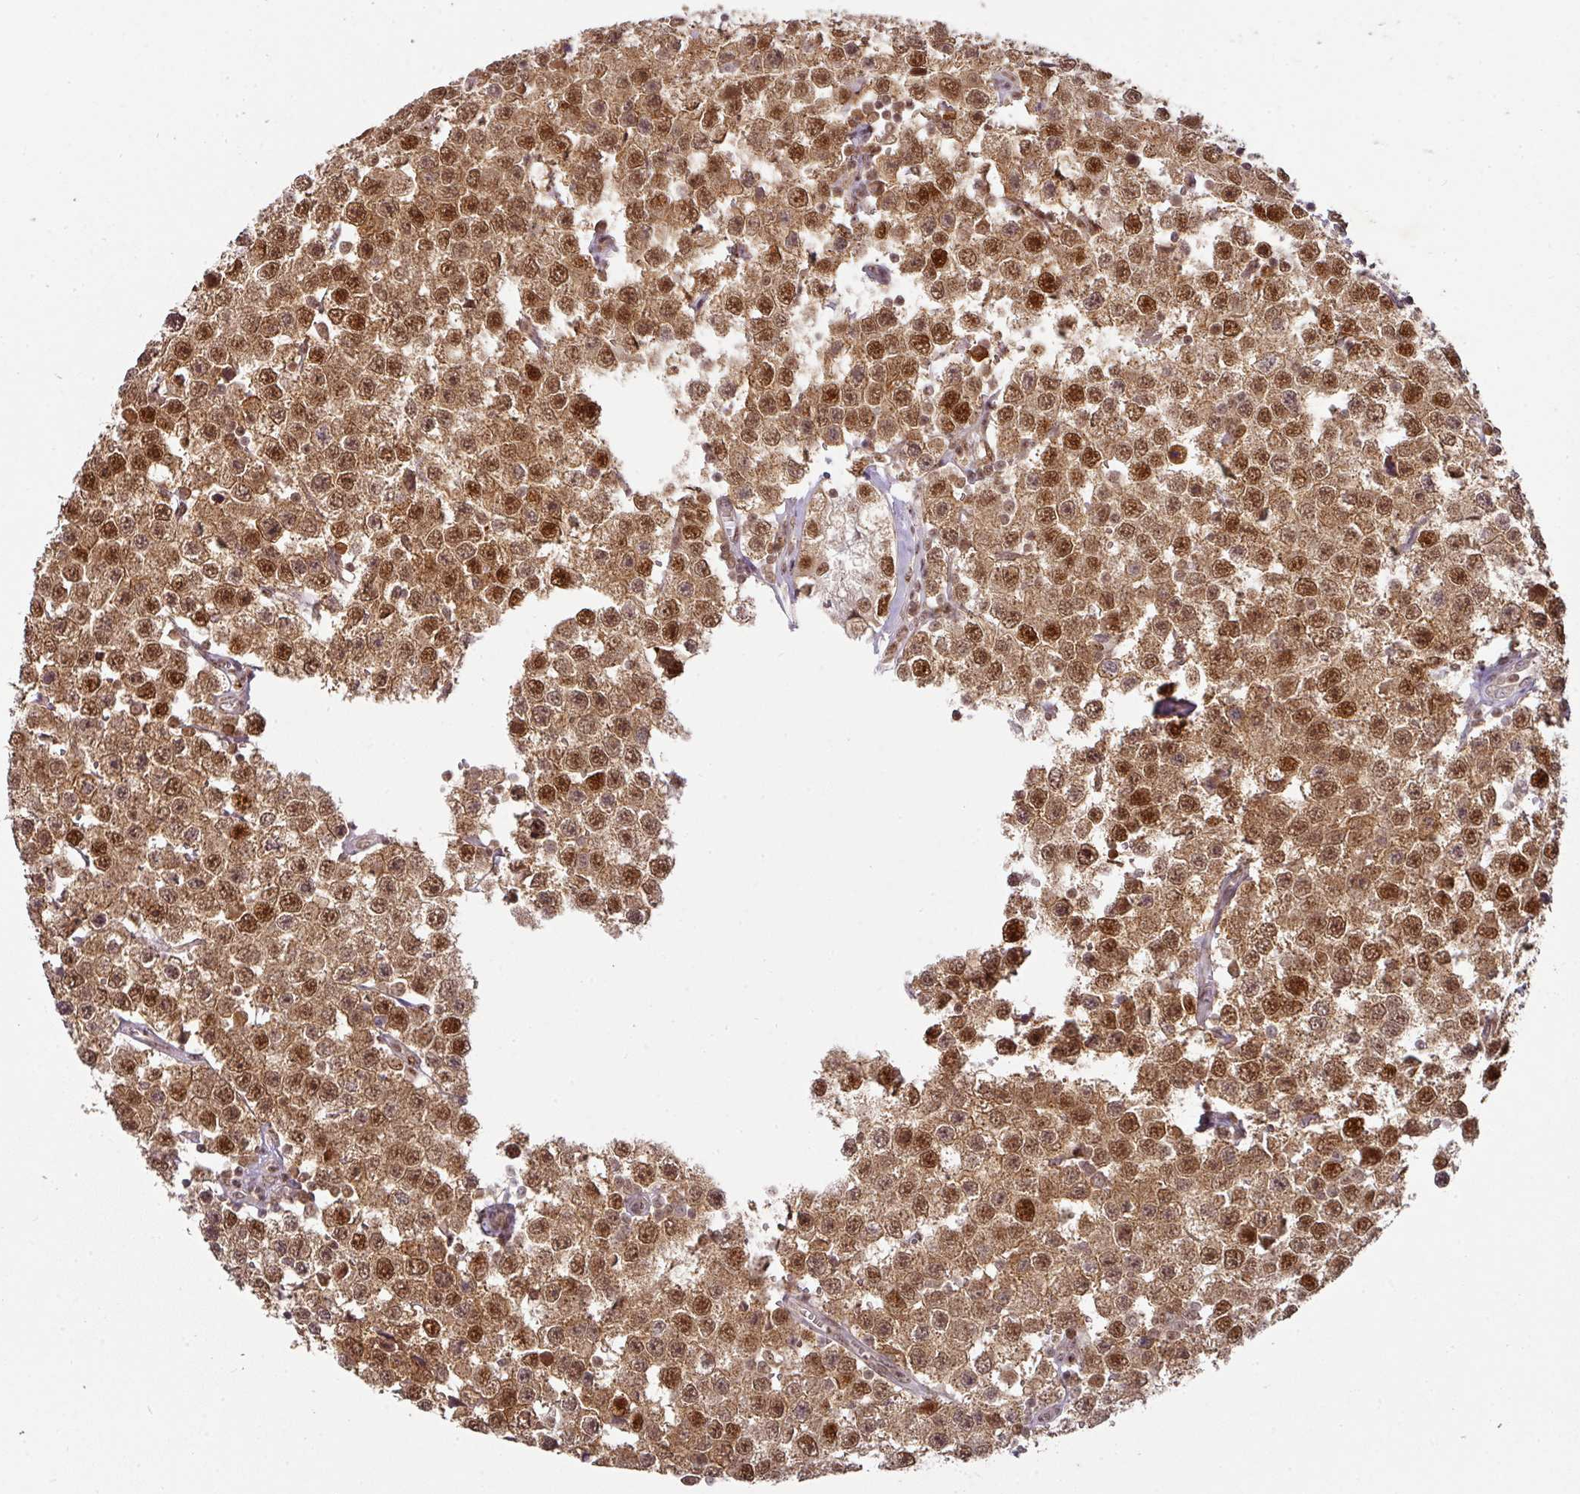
{"staining": {"intensity": "moderate", "quantity": ">75%", "location": "cytoplasmic/membranous,nuclear"}, "tissue": "testis cancer", "cell_type": "Tumor cells", "image_type": "cancer", "snomed": [{"axis": "morphology", "description": "Seminoma, NOS"}, {"axis": "topography", "description": "Testis"}], "caption": "Seminoma (testis) stained for a protein exhibits moderate cytoplasmic/membranous and nuclear positivity in tumor cells. (Brightfield microscopy of DAB IHC at high magnification).", "gene": "RANBP9", "patient": {"sex": "male", "age": 34}}